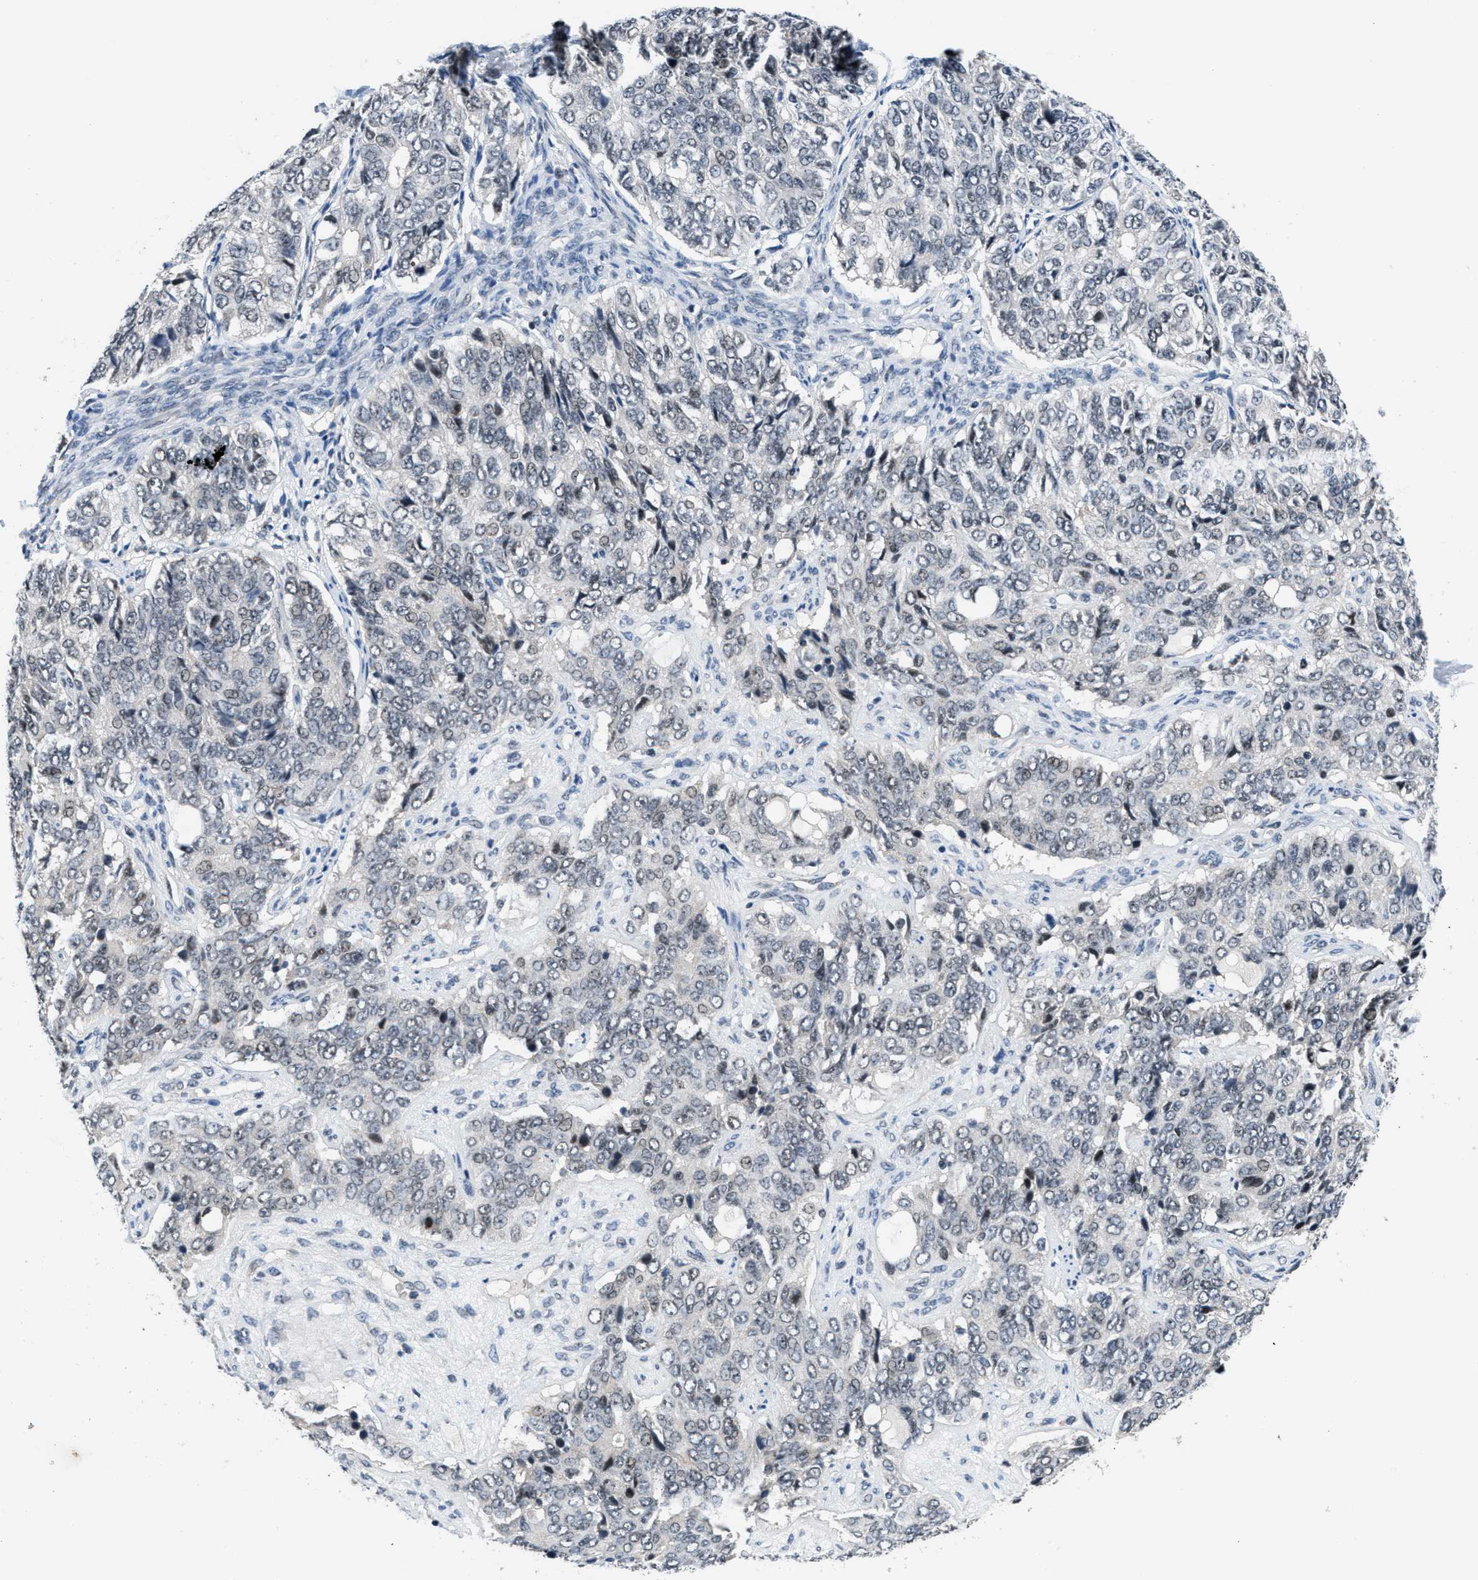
{"staining": {"intensity": "weak", "quantity": "<25%", "location": "nuclear"}, "tissue": "ovarian cancer", "cell_type": "Tumor cells", "image_type": "cancer", "snomed": [{"axis": "morphology", "description": "Carcinoma, endometroid"}, {"axis": "topography", "description": "Ovary"}], "caption": "DAB (3,3'-diaminobenzidine) immunohistochemical staining of ovarian cancer reveals no significant staining in tumor cells.", "gene": "SETD5", "patient": {"sex": "female", "age": 51}}